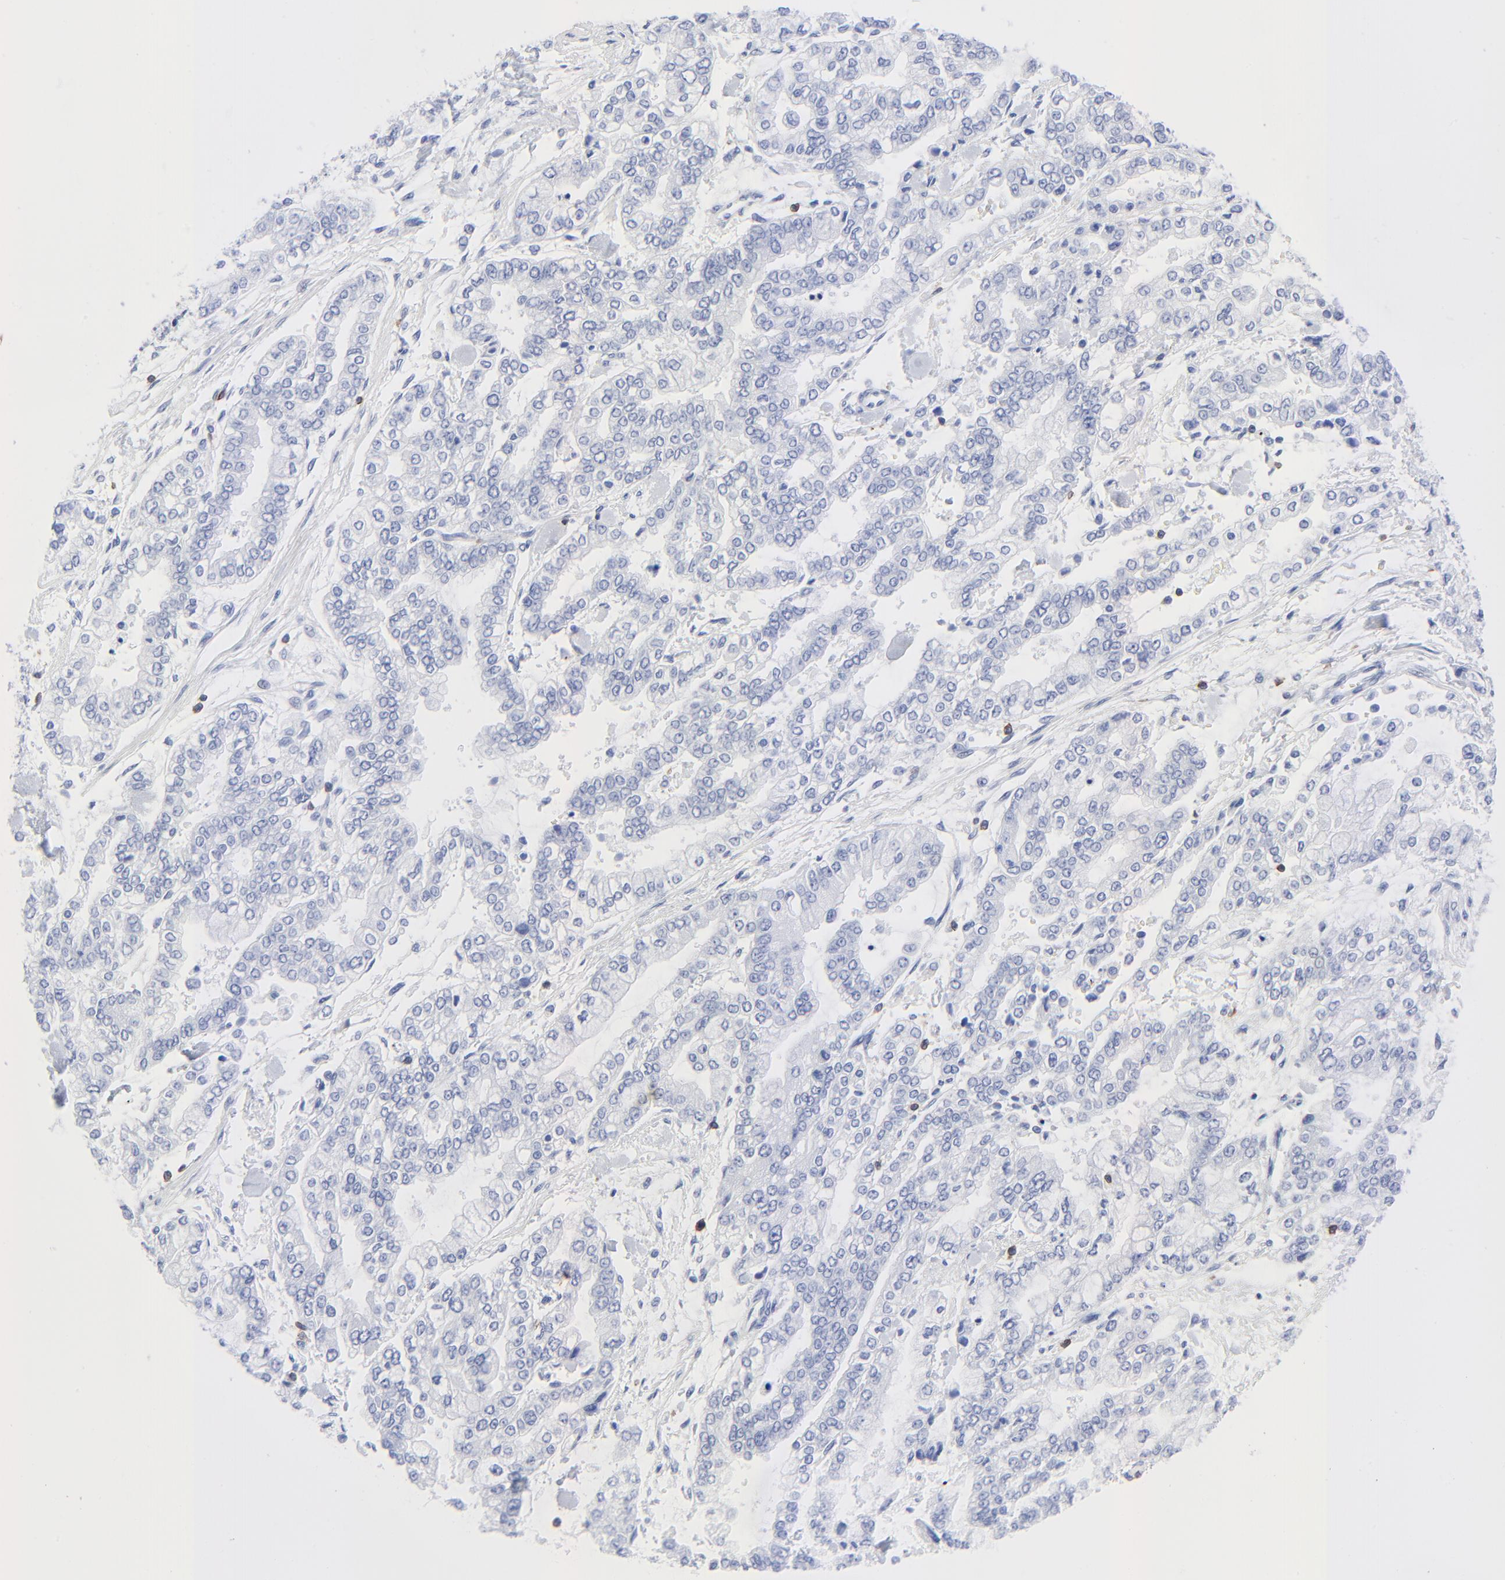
{"staining": {"intensity": "negative", "quantity": "none", "location": "none"}, "tissue": "stomach cancer", "cell_type": "Tumor cells", "image_type": "cancer", "snomed": [{"axis": "morphology", "description": "Normal tissue, NOS"}, {"axis": "morphology", "description": "Adenocarcinoma, NOS"}, {"axis": "topography", "description": "Stomach, upper"}, {"axis": "topography", "description": "Stomach"}], "caption": "Immunohistochemistry (IHC) of human stomach adenocarcinoma exhibits no positivity in tumor cells. The staining was performed using DAB (3,3'-diaminobenzidine) to visualize the protein expression in brown, while the nuclei were stained in blue with hematoxylin (Magnification: 20x).", "gene": "LCK", "patient": {"sex": "male", "age": 76}}